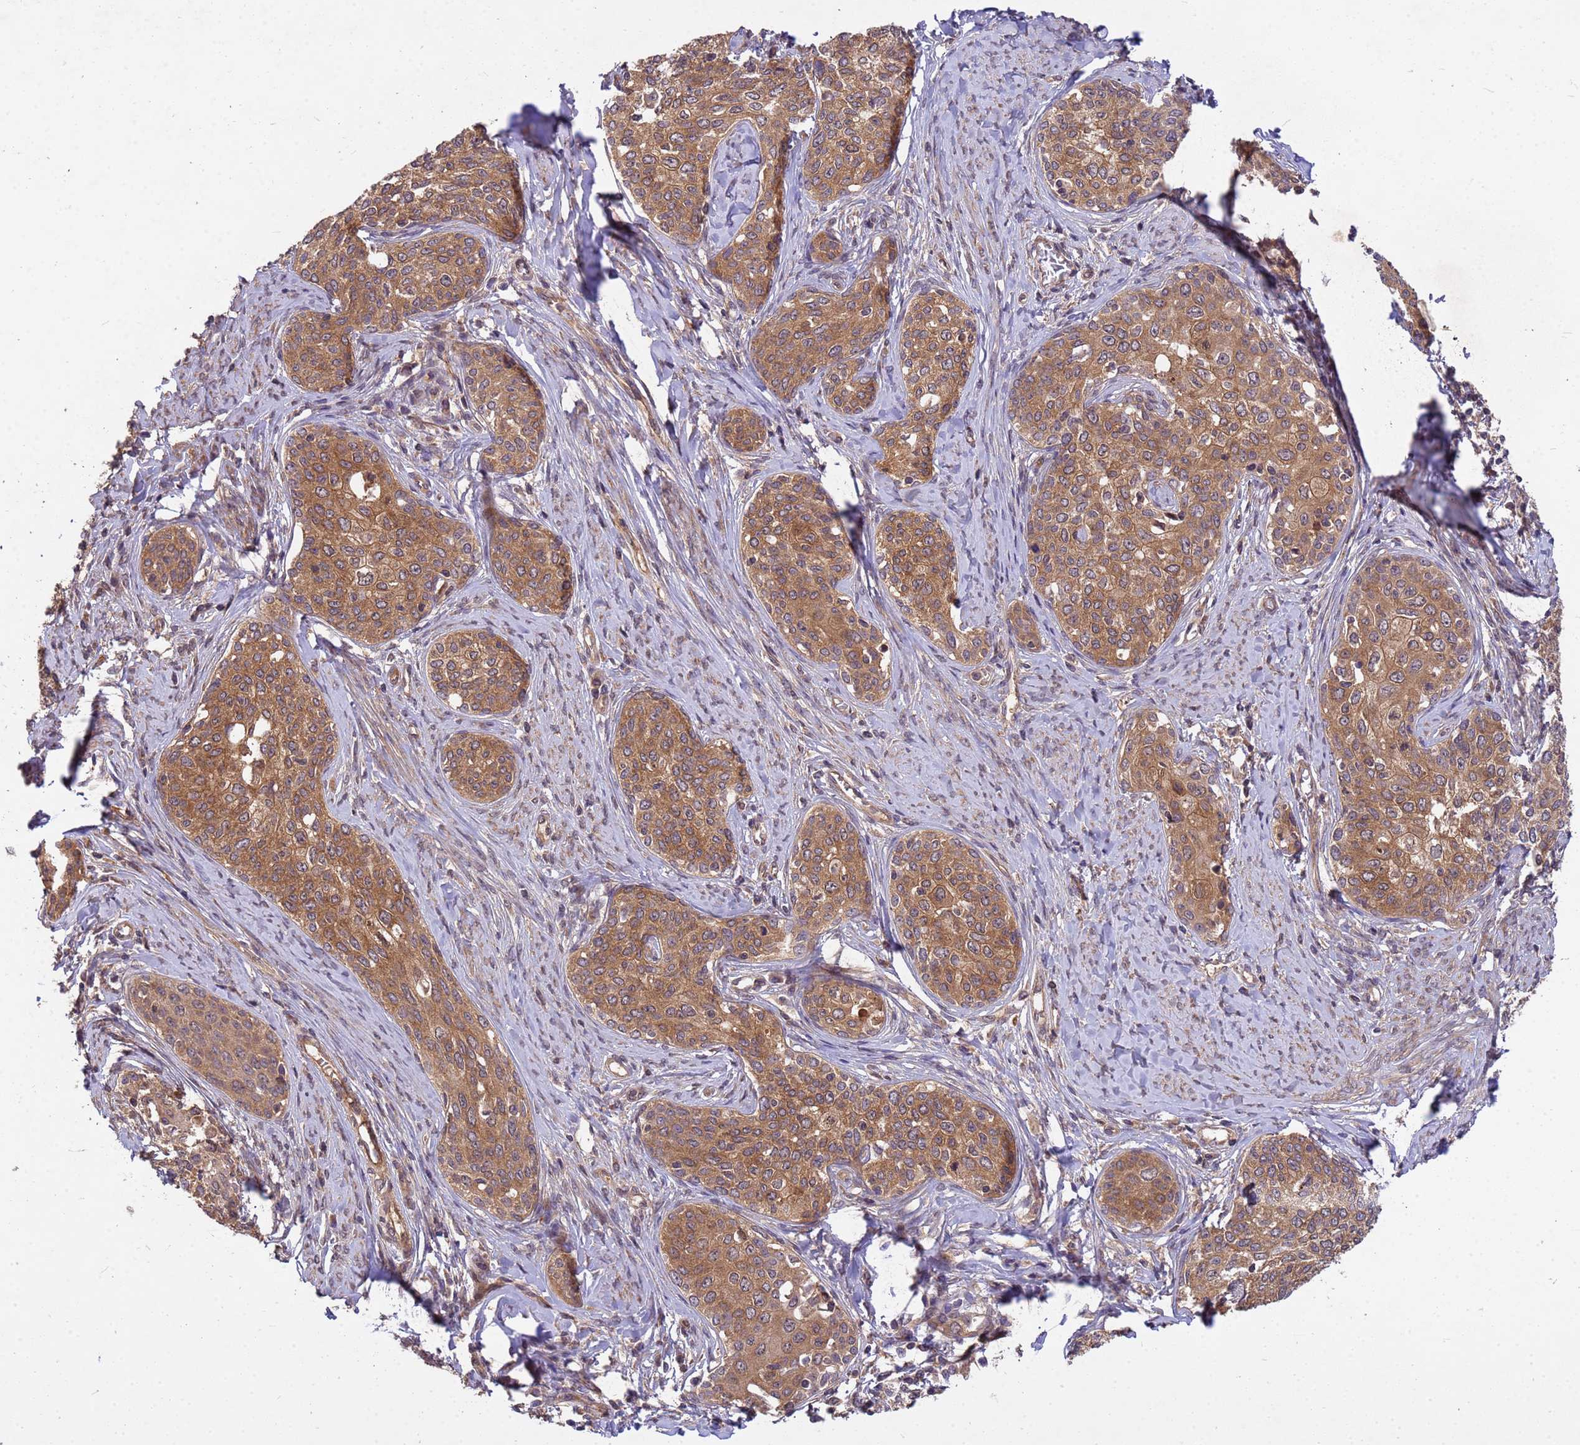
{"staining": {"intensity": "moderate", "quantity": ">75%", "location": "cytoplasmic/membranous"}, "tissue": "cervical cancer", "cell_type": "Tumor cells", "image_type": "cancer", "snomed": [{"axis": "morphology", "description": "Squamous cell carcinoma, NOS"}, {"axis": "morphology", "description": "Adenocarcinoma, NOS"}, {"axis": "topography", "description": "Cervix"}], "caption": "Immunohistochemistry photomicrograph of neoplastic tissue: cervical cancer stained using immunohistochemistry shows medium levels of moderate protein expression localized specifically in the cytoplasmic/membranous of tumor cells, appearing as a cytoplasmic/membranous brown color.", "gene": "PPP2CB", "patient": {"sex": "female", "age": 52}}